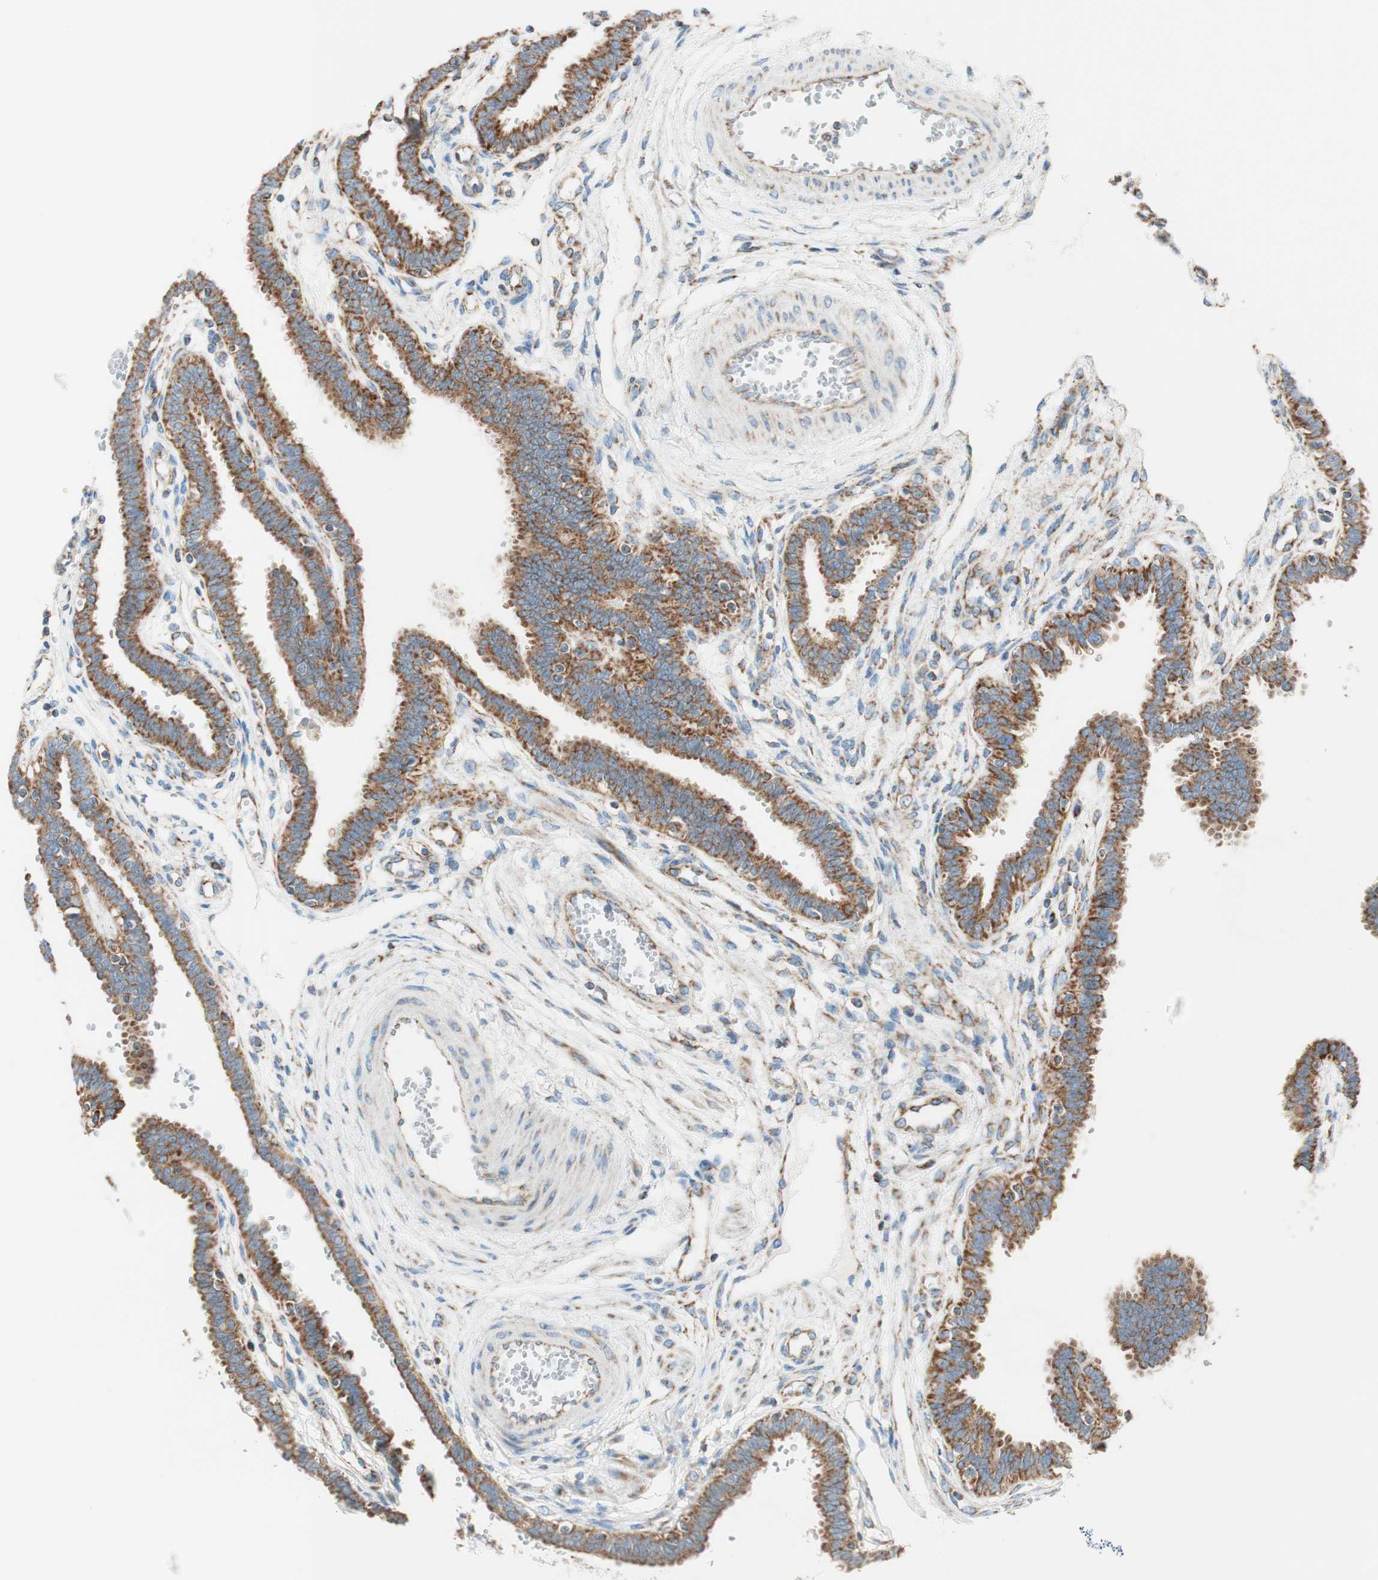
{"staining": {"intensity": "strong", "quantity": ">75%", "location": "cytoplasmic/membranous"}, "tissue": "fallopian tube", "cell_type": "Glandular cells", "image_type": "normal", "snomed": [{"axis": "morphology", "description": "Normal tissue, NOS"}, {"axis": "topography", "description": "Fallopian tube"}], "caption": "Glandular cells demonstrate high levels of strong cytoplasmic/membranous expression in about >75% of cells in unremarkable human fallopian tube. Immunohistochemistry (ihc) stains the protein in brown and the nuclei are stained blue.", "gene": "TOMM20", "patient": {"sex": "female", "age": 32}}